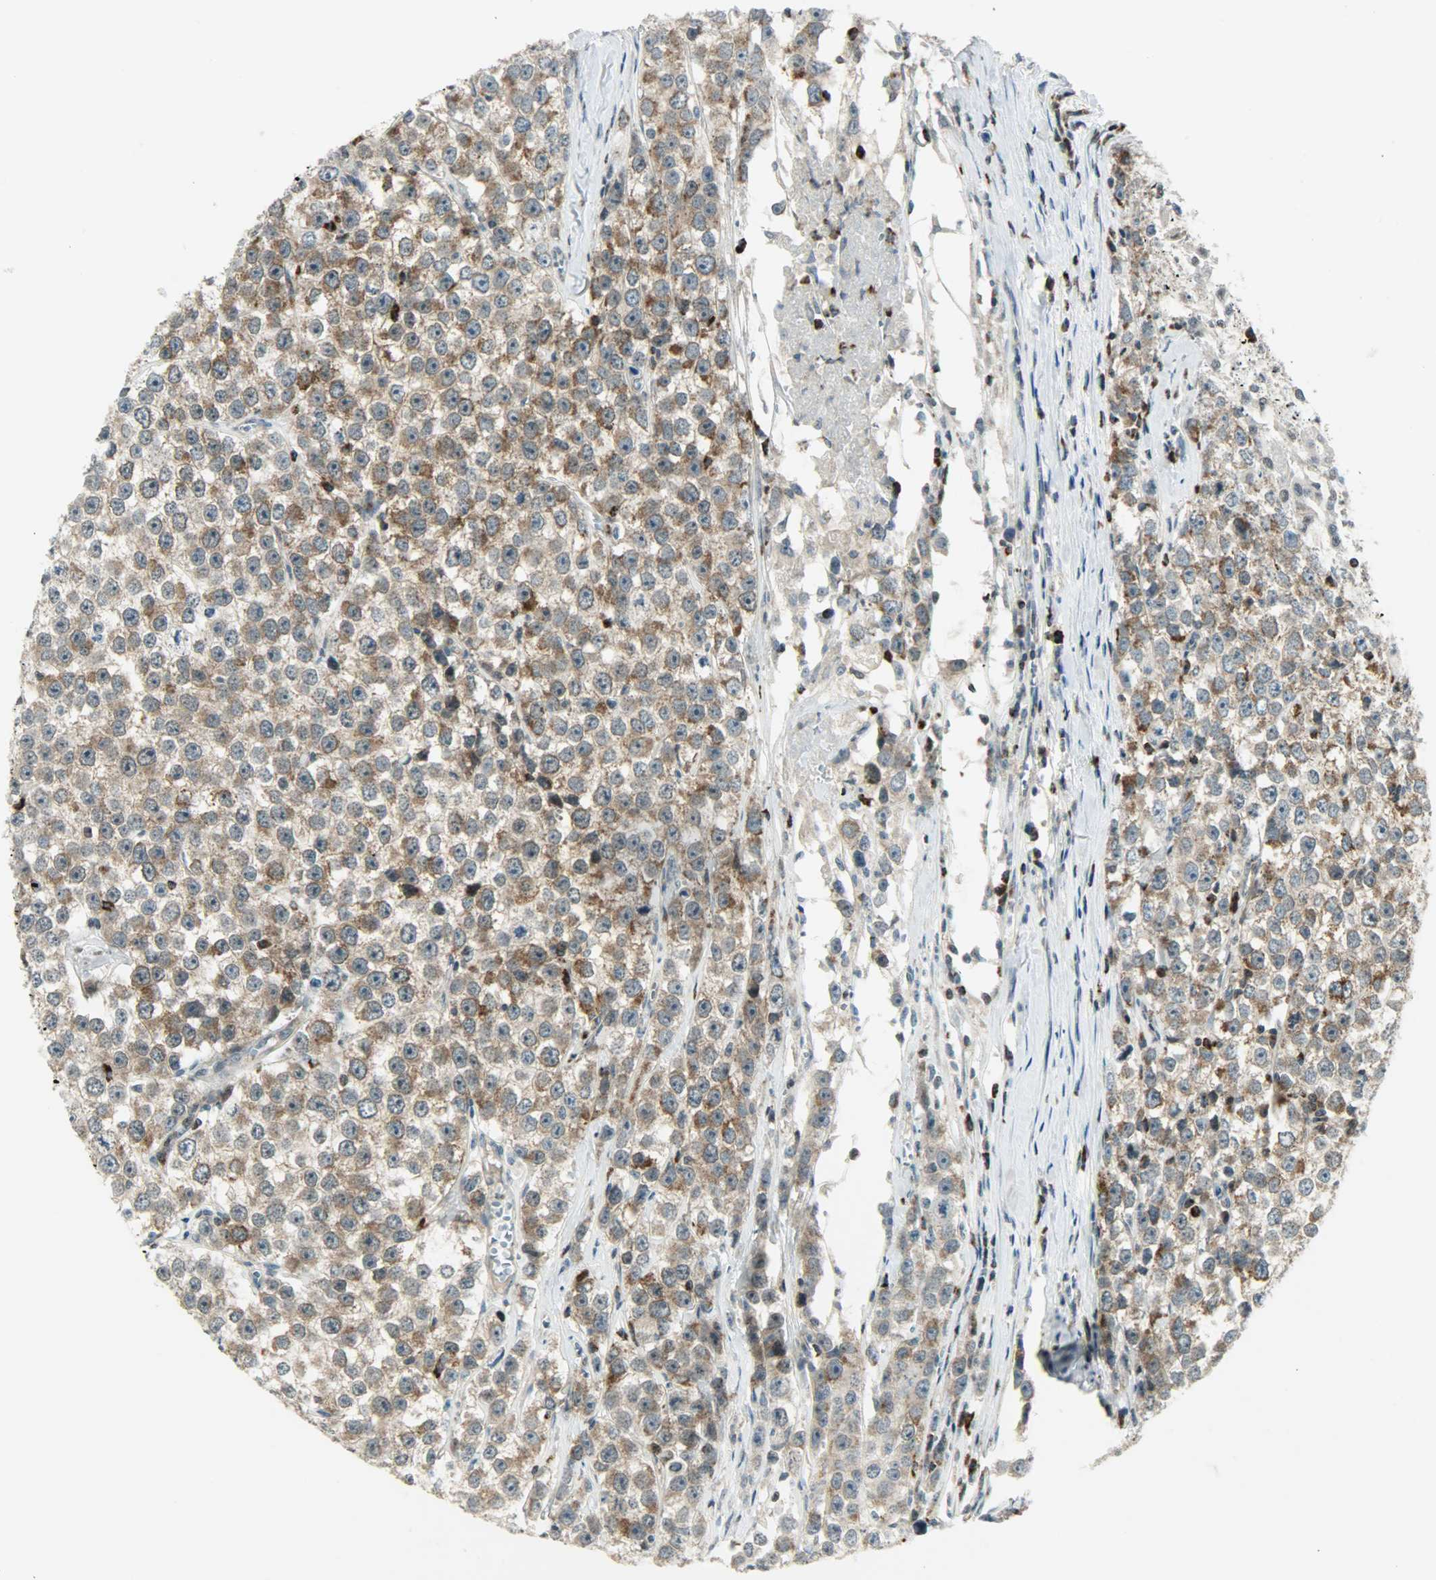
{"staining": {"intensity": "moderate", "quantity": "25%-75%", "location": "cytoplasmic/membranous"}, "tissue": "testis cancer", "cell_type": "Tumor cells", "image_type": "cancer", "snomed": [{"axis": "morphology", "description": "Seminoma, NOS"}, {"axis": "morphology", "description": "Carcinoma, Embryonal, NOS"}, {"axis": "topography", "description": "Testis"}], "caption": "Protein staining of embryonal carcinoma (testis) tissue displays moderate cytoplasmic/membranous staining in approximately 25%-75% of tumor cells.", "gene": "IL15", "patient": {"sex": "male", "age": 52}}